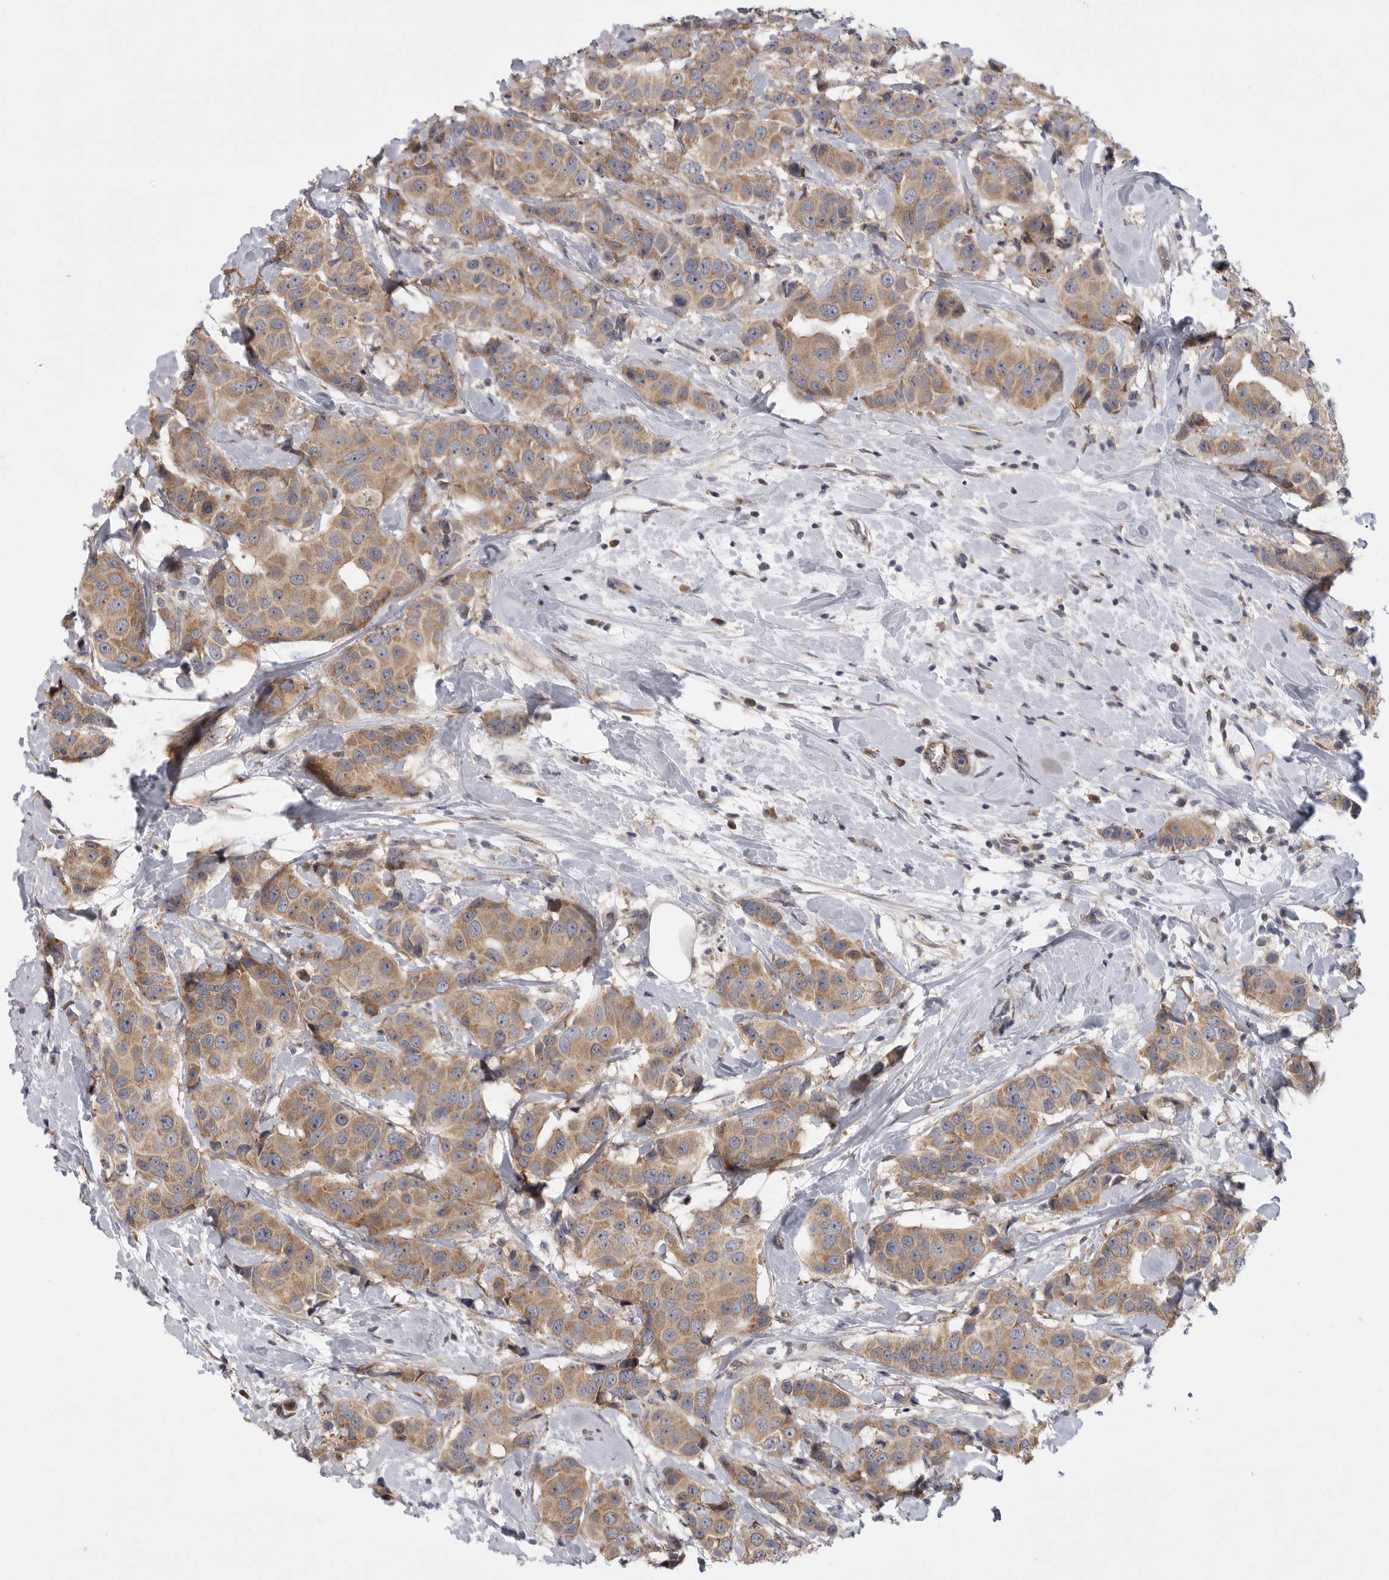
{"staining": {"intensity": "moderate", "quantity": ">75%", "location": "cytoplasmic/membranous"}, "tissue": "breast cancer", "cell_type": "Tumor cells", "image_type": "cancer", "snomed": [{"axis": "morphology", "description": "Normal tissue, NOS"}, {"axis": "morphology", "description": "Duct carcinoma"}, {"axis": "topography", "description": "Breast"}], "caption": "Protein expression analysis of human infiltrating ductal carcinoma (breast) reveals moderate cytoplasmic/membranous expression in about >75% of tumor cells. (DAB = brown stain, brightfield microscopy at high magnification).", "gene": "FBXO43", "patient": {"sex": "female", "age": 39}}